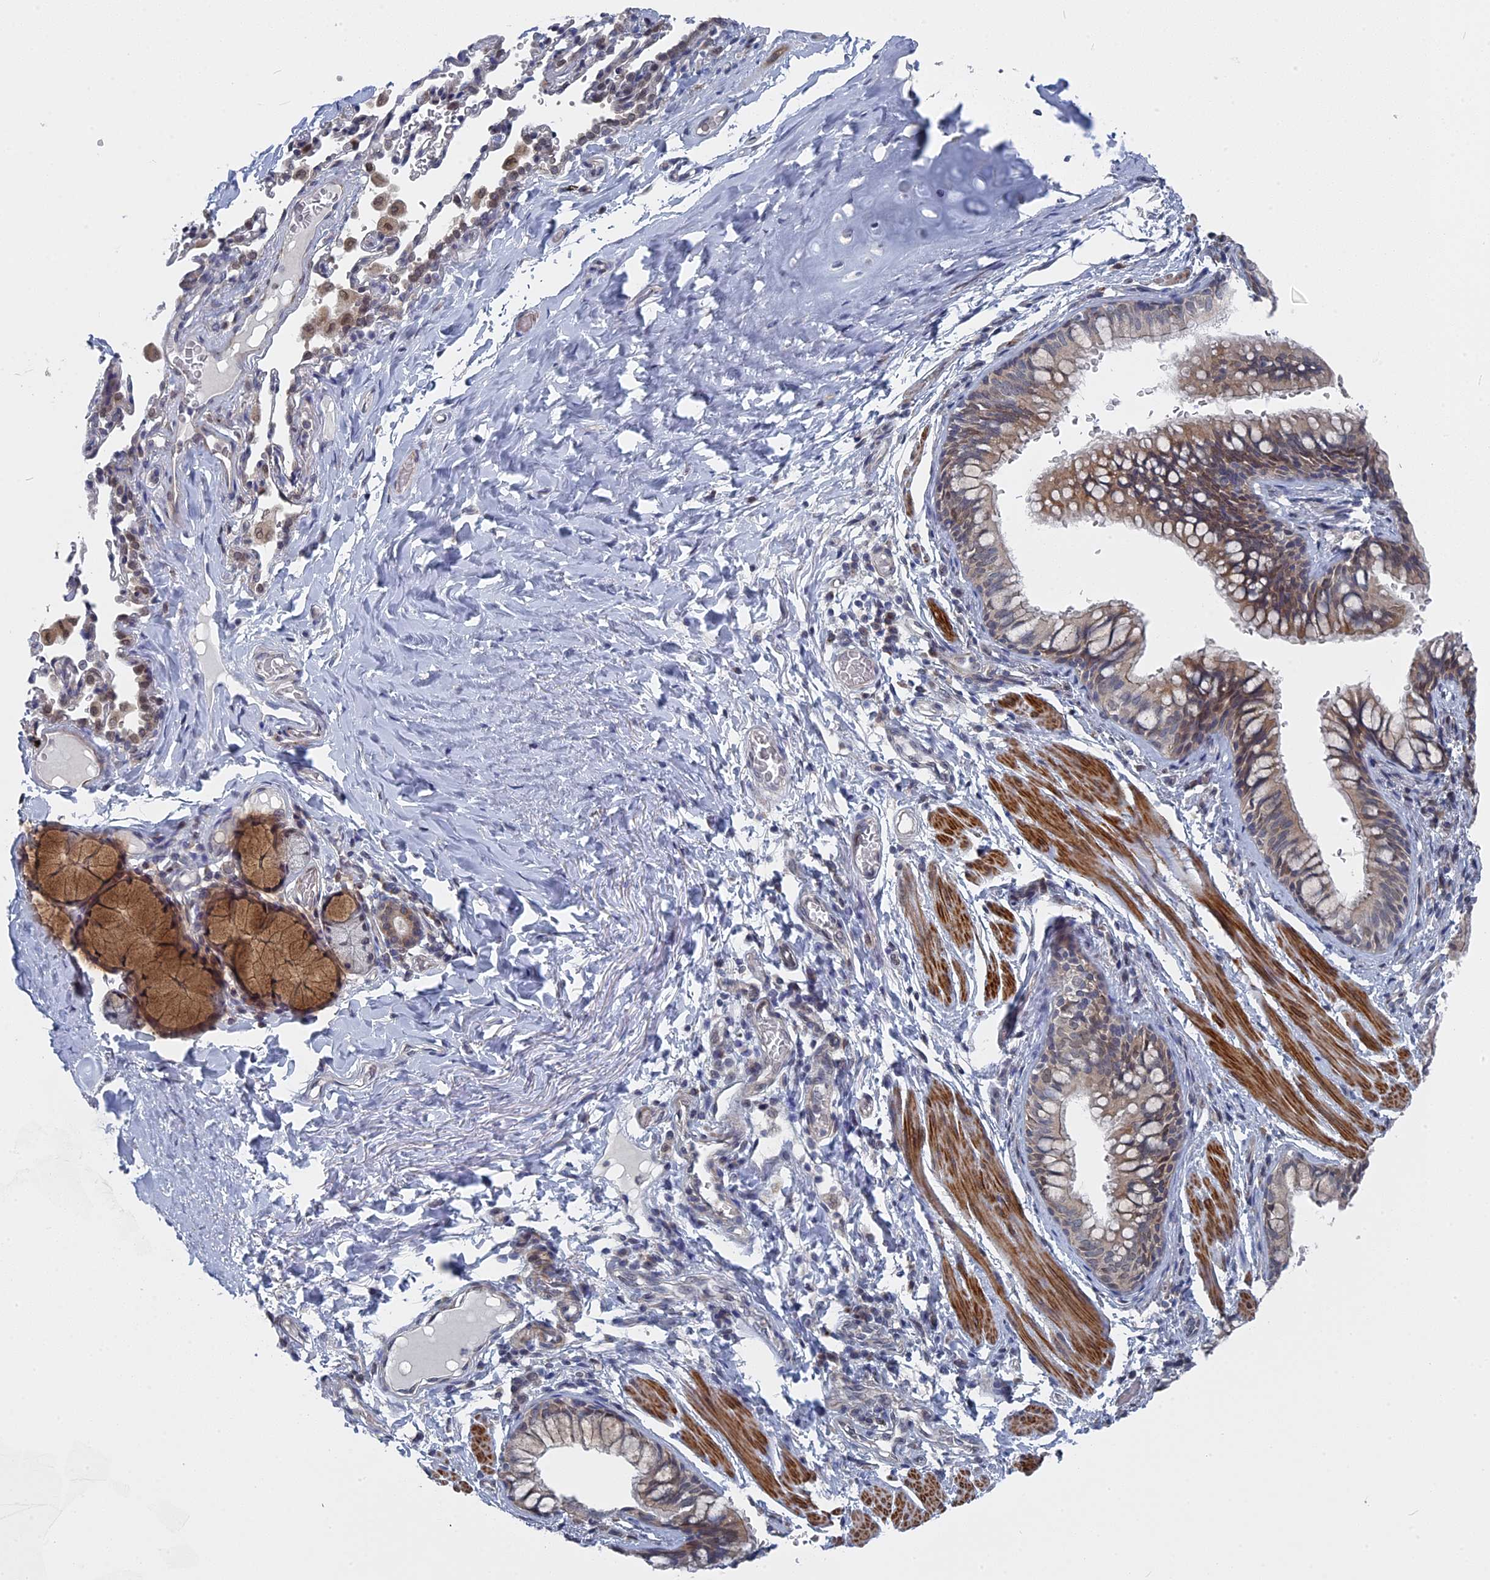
{"staining": {"intensity": "weak", "quantity": "25%-75%", "location": "cytoplasmic/membranous"}, "tissue": "bronchus", "cell_type": "Respiratory epithelial cells", "image_type": "normal", "snomed": [{"axis": "morphology", "description": "Normal tissue, NOS"}, {"axis": "topography", "description": "Cartilage tissue"}, {"axis": "topography", "description": "Bronchus"}], "caption": "Immunohistochemistry (DAB) staining of unremarkable bronchus displays weak cytoplasmic/membranous protein expression in about 25%-75% of respiratory epithelial cells.", "gene": "MTRF1", "patient": {"sex": "female", "age": 36}}